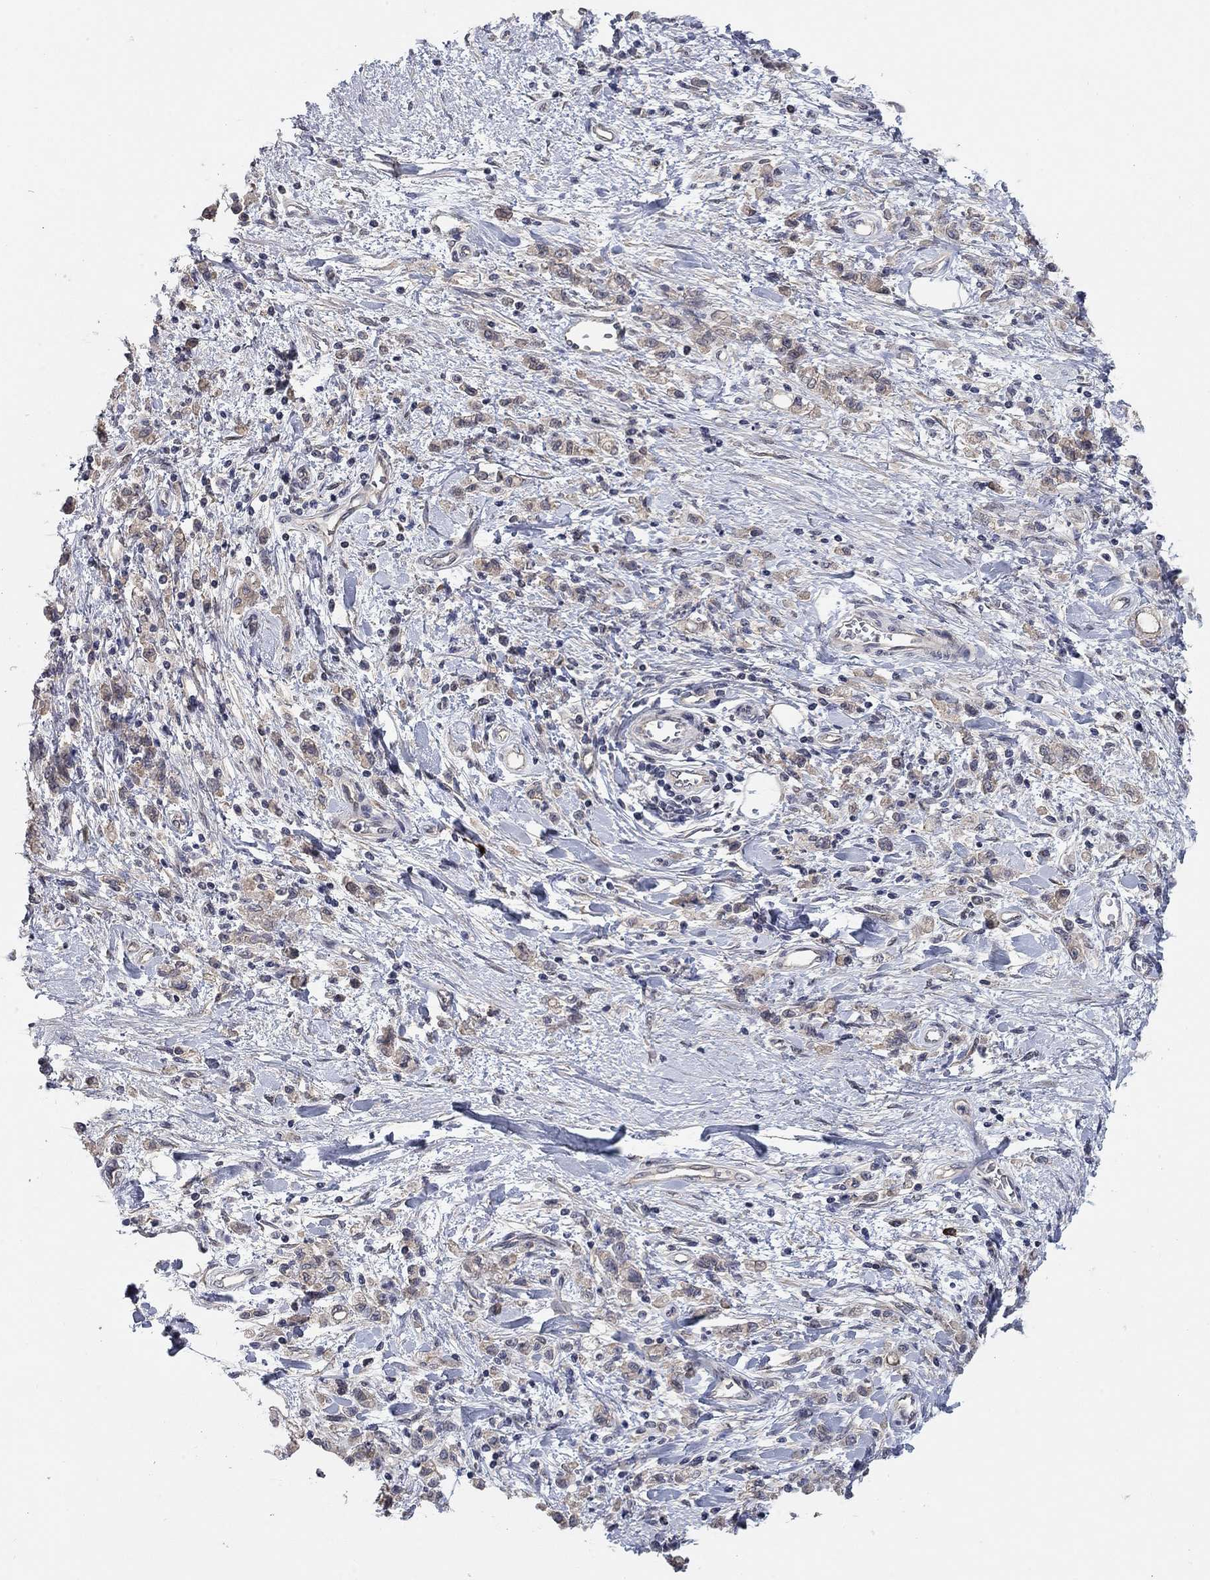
{"staining": {"intensity": "weak", "quantity": "<25%", "location": "cytoplasmic/membranous"}, "tissue": "stomach cancer", "cell_type": "Tumor cells", "image_type": "cancer", "snomed": [{"axis": "morphology", "description": "Adenocarcinoma, NOS"}, {"axis": "topography", "description": "Stomach"}], "caption": "Immunohistochemical staining of stomach cancer reveals no significant expression in tumor cells.", "gene": "WASF3", "patient": {"sex": "male", "age": 77}}